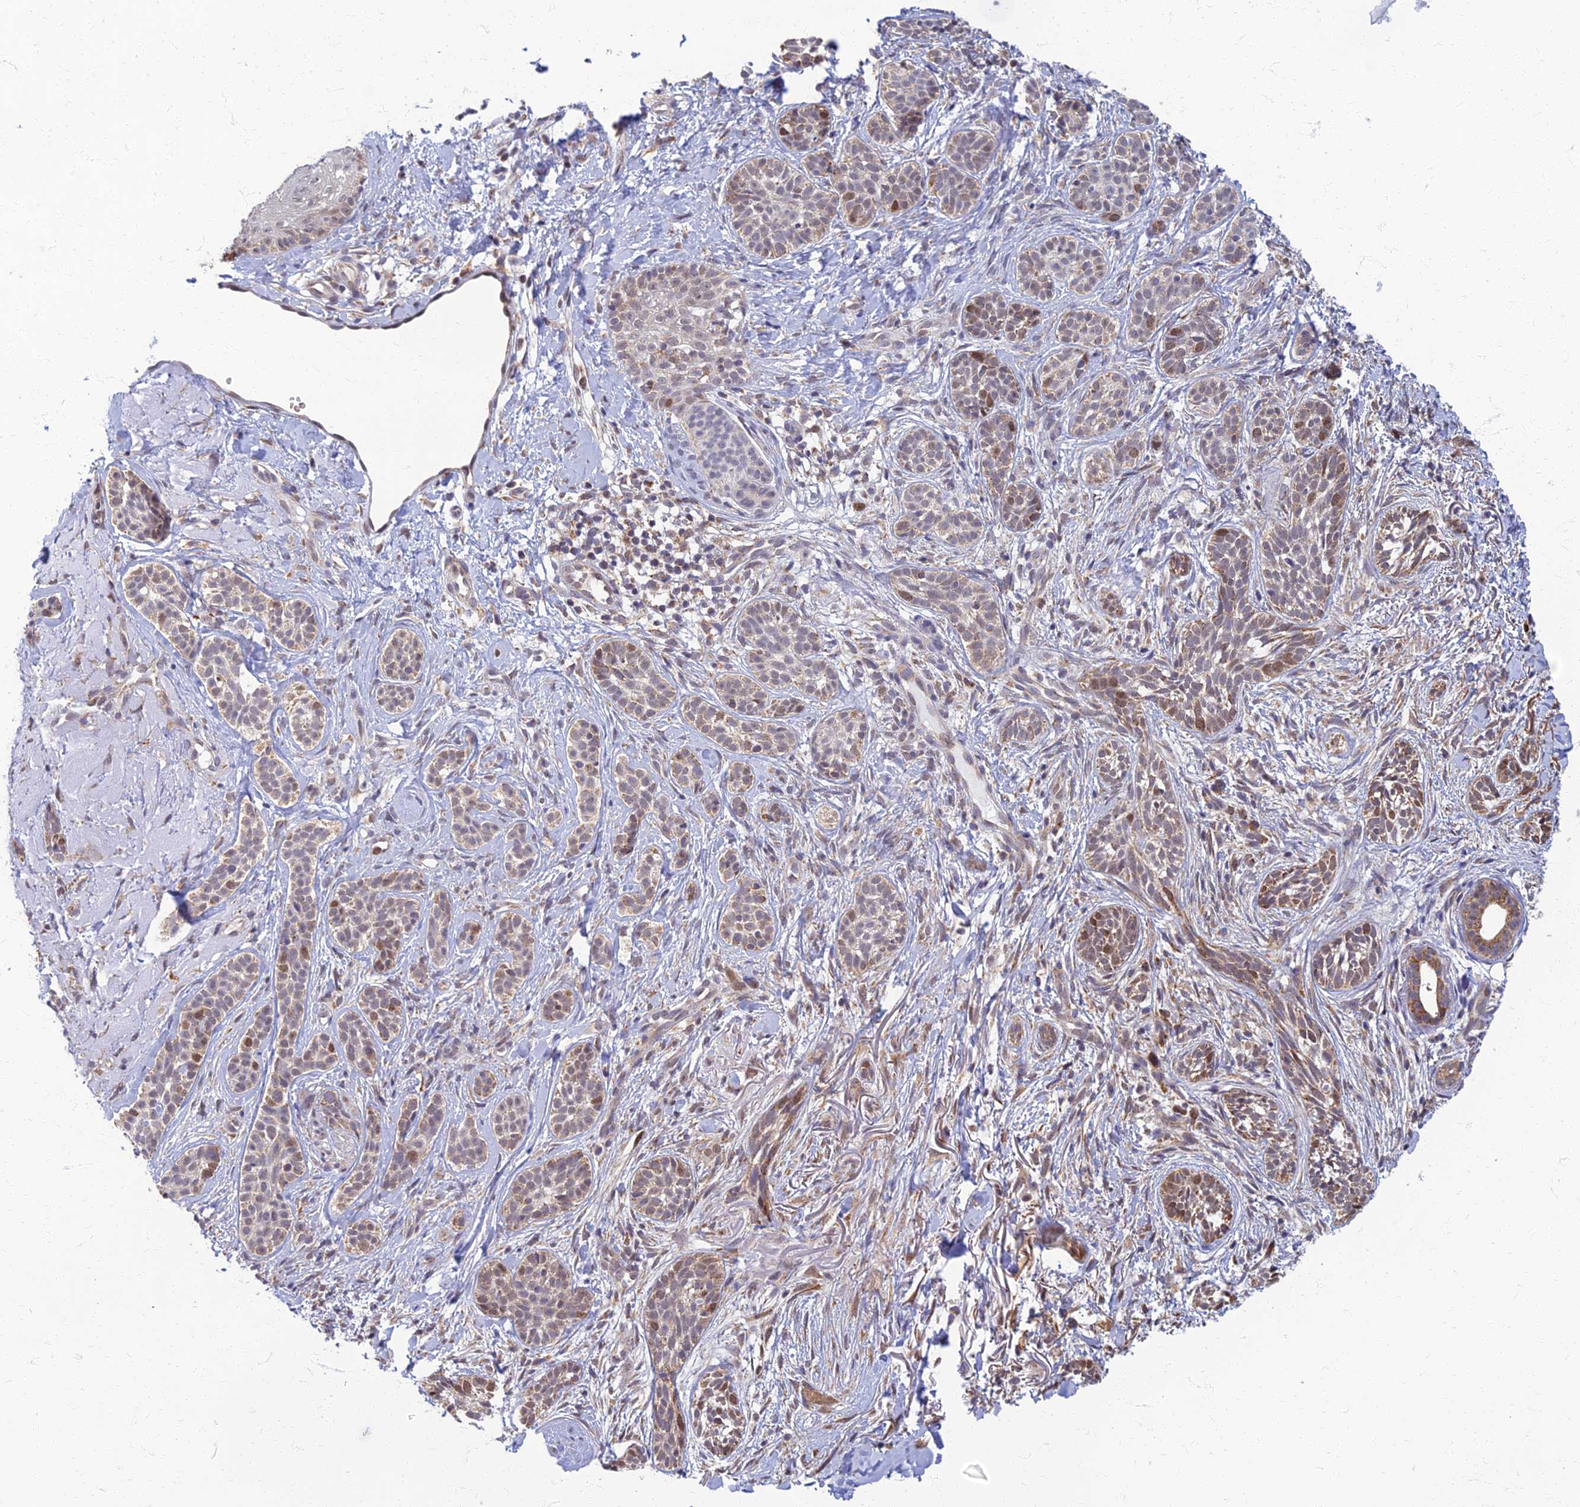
{"staining": {"intensity": "moderate", "quantity": "<25%", "location": "nuclear"}, "tissue": "skin cancer", "cell_type": "Tumor cells", "image_type": "cancer", "snomed": [{"axis": "morphology", "description": "Basal cell carcinoma"}, {"axis": "topography", "description": "Skin"}], "caption": "Human basal cell carcinoma (skin) stained with a protein marker displays moderate staining in tumor cells.", "gene": "EARS2", "patient": {"sex": "male", "age": 71}}